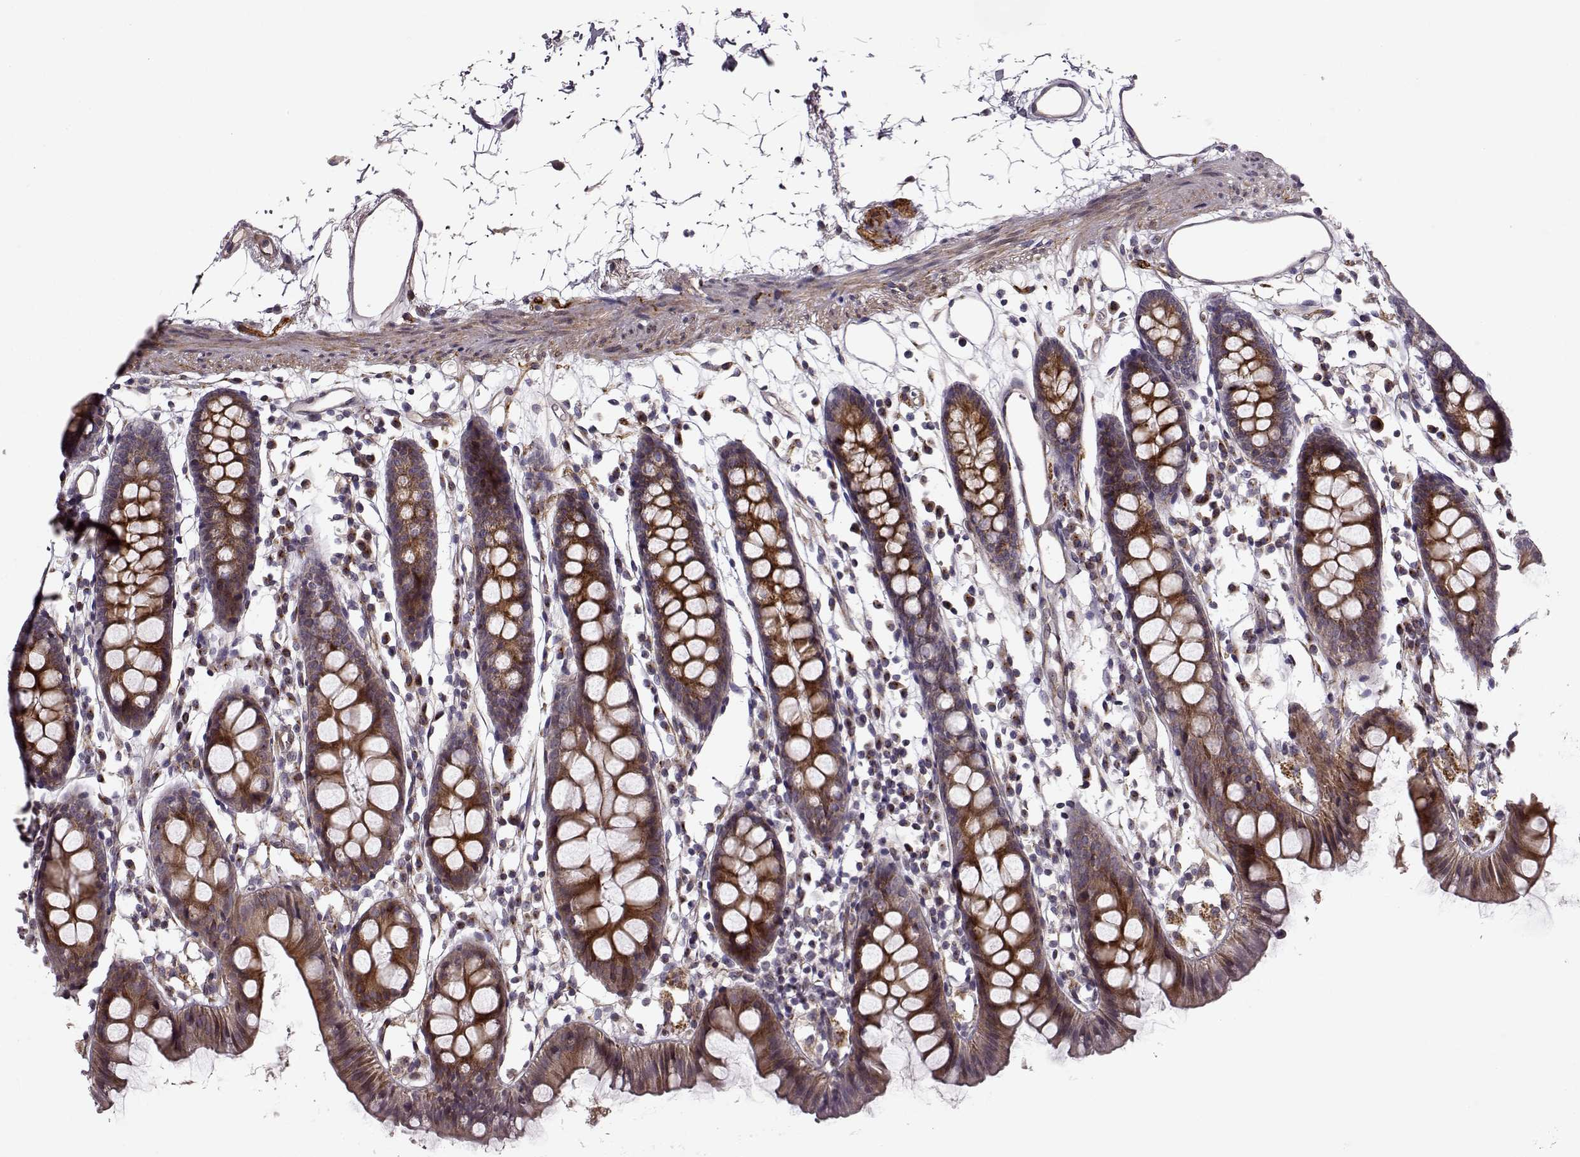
{"staining": {"intensity": "moderate", "quantity": ">75%", "location": "cytoplasmic/membranous"}, "tissue": "colon", "cell_type": "Endothelial cells", "image_type": "normal", "snomed": [{"axis": "morphology", "description": "Normal tissue, NOS"}, {"axis": "topography", "description": "Colon"}], "caption": "DAB immunohistochemical staining of normal colon demonstrates moderate cytoplasmic/membranous protein expression in about >75% of endothelial cells.", "gene": "MTR", "patient": {"sex": "male", "age": 47}}